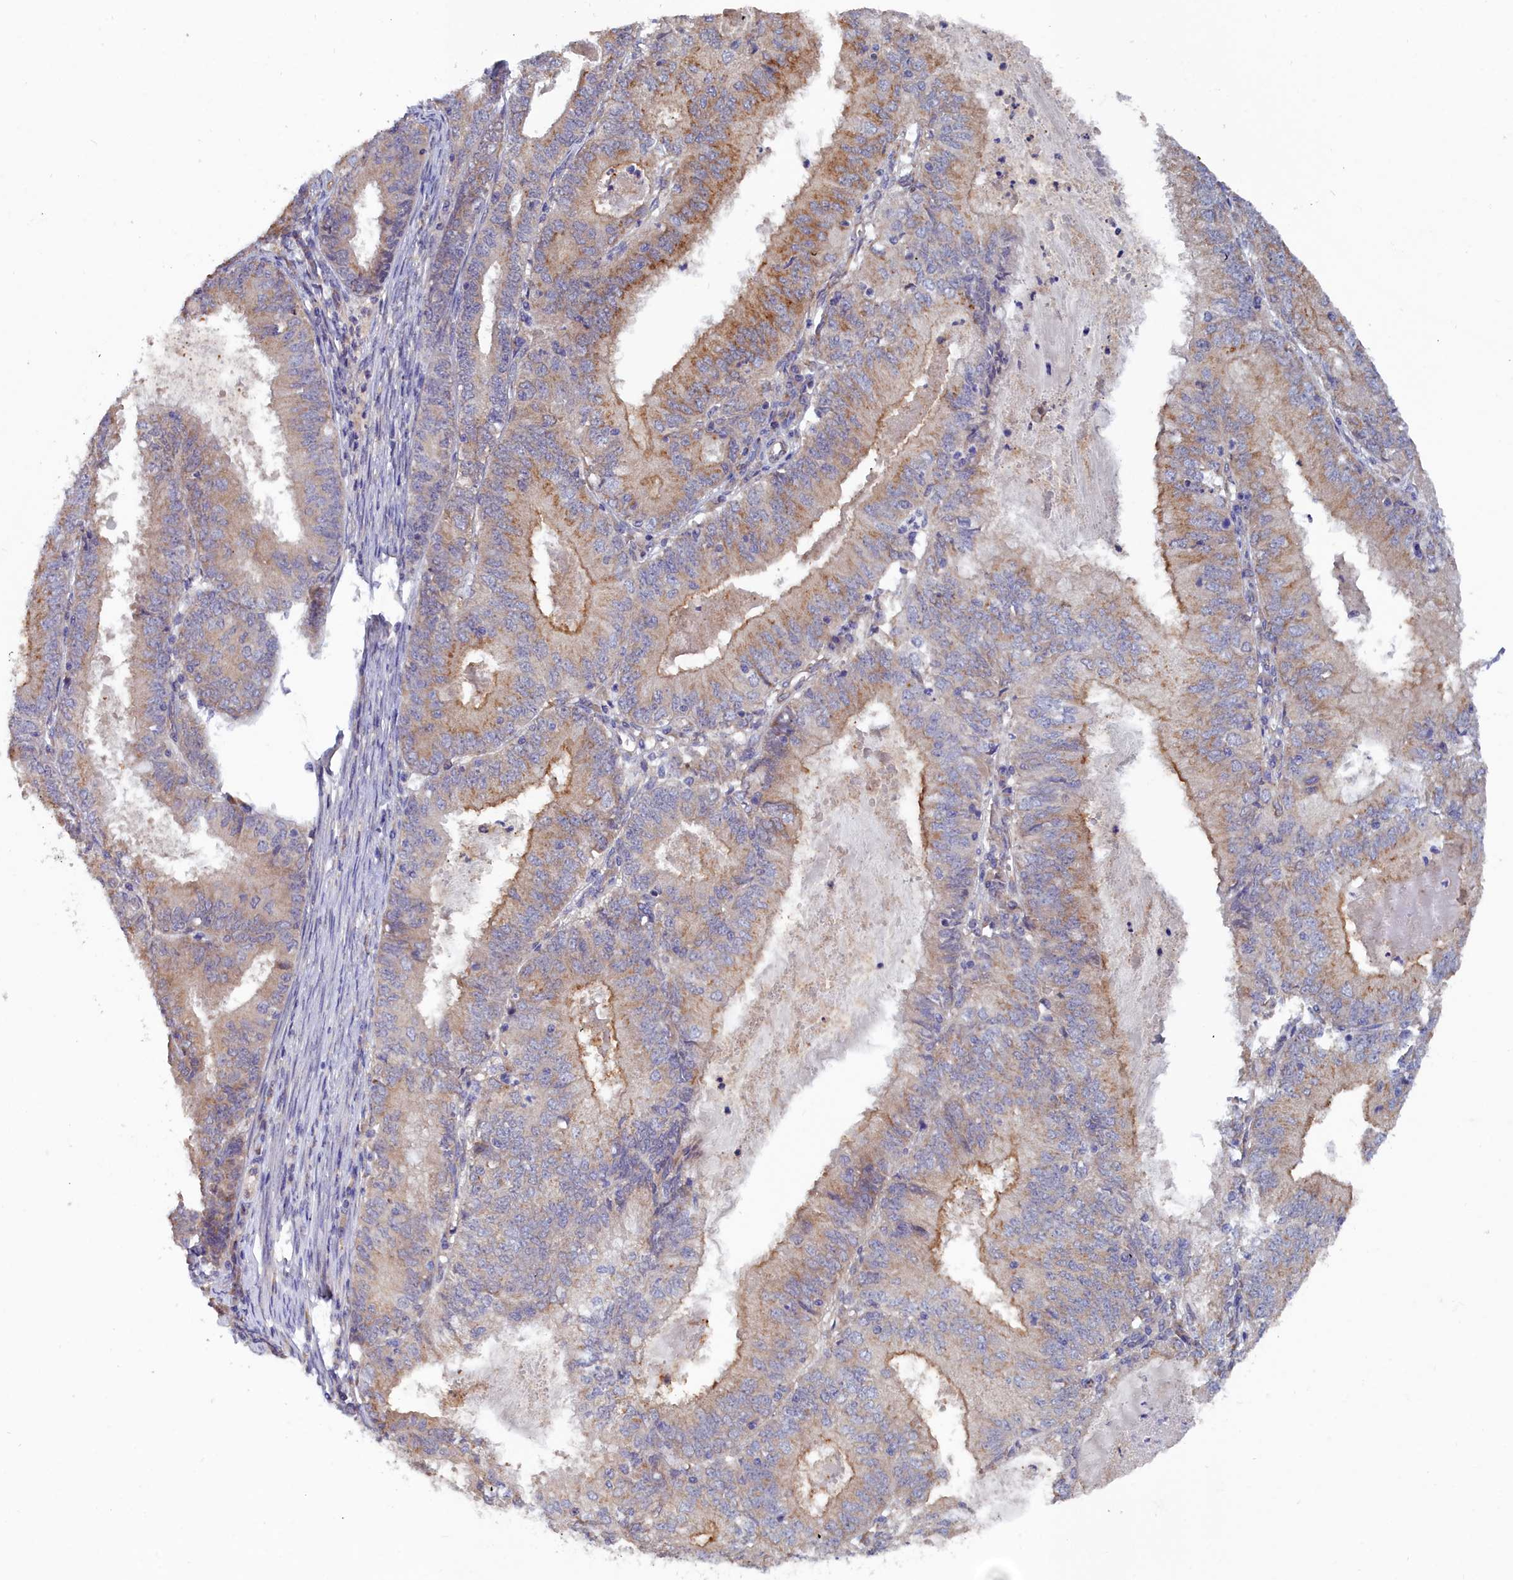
{"staining": {"intensity": "moderate", "quantity": ">75%", "location": "cytoplasmic/membranous"}, "tissue": "endometrial cancer", "cell_type": "Tumor cells", "image_type": "cancer", "snomed": [{"axis": "morphology", "description": "Adenocarcinoma, NOS"}, {"axis": "topography", "description": "Endometrium"}], "caption": "Endometrial cancer stained with immunohistochemistry (IHC) reveals moderate cytoplasmic/membranous positivity in approximately >75% of tumor cells. The staining was performed using DAB (3,3'-diaminobenzidine), with brown indicating positive protein expression. Nuclei are stained blue with hematoxylin.", "gene": "RDX", "patient": {"sex": "female", "age": 57}}